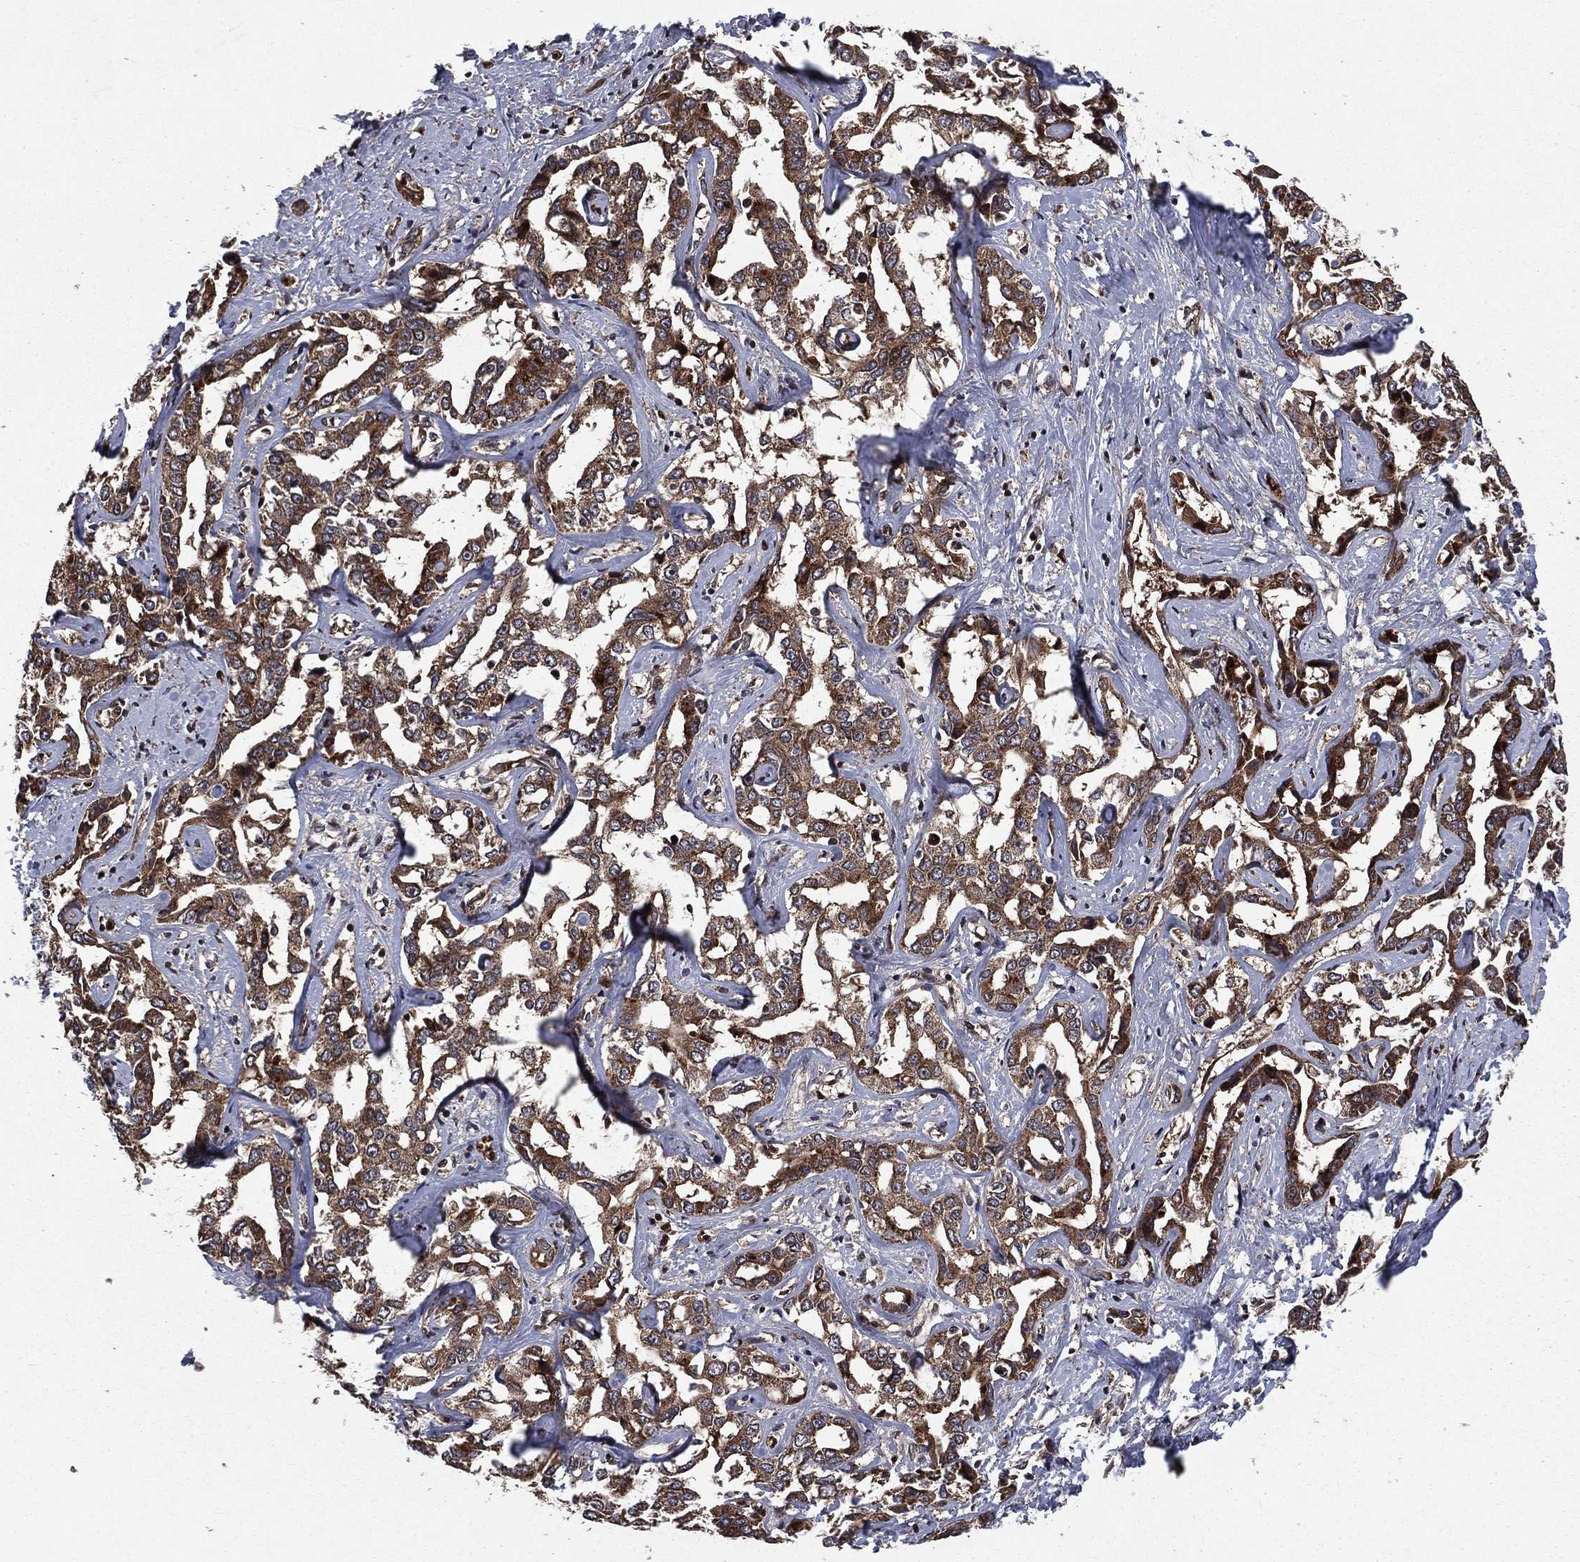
{"staining": {"intensity": "strong", "quantity": ">75%", "location": "cytoplasmic/membranous"}, "tissue": "liver cancer", "cell_type": "Tumor cells", "image_type": "cancer", "snomed": [{"axis": "morphology", "description": "Cholangiocarcinoma"}, {"axis": "topography", "description": "Liver"}], "caption": "Tumor cells reveal strong cytoplasmic/membranous positivity in about >75% of cells in liver cancer. (DAB (3,3'-diaminobenzidine) IHC with brightfield microscopy, high magnification).", "gene": "LENG8", "patient": {"sex": "male", "age": 59}}